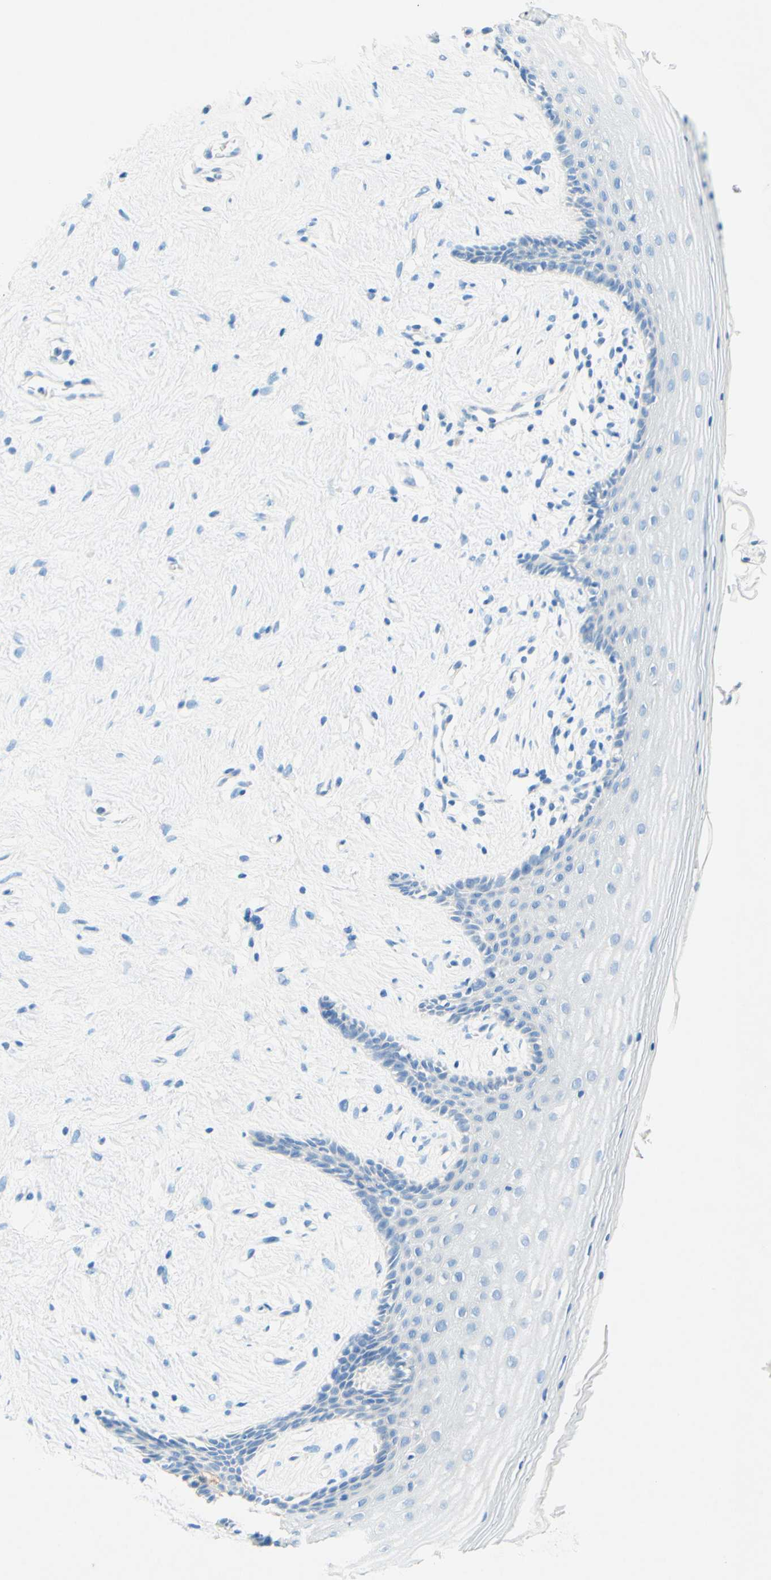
{"staining": {"intensity": "negative", "quantity": "none", "location": "none"}, "tissue": "vagina", "cell_type": "Squamous epithelial cells", "image_type": "normal", "snomed": [{"axis": "morphology", "description": "Normal tissue, NOS"}, {"axis": "topography", "description": "Vagina"}], "caption": "This histopathology image is of benign vagina stained with immunohistochemistry (IHC) to label a protein in brown with the nuclei are counter-stained blue. There is no expression in squamous epithelial cells.", "gene": "SLC46A1", "patient": {"sex": "female", "age": 44}}